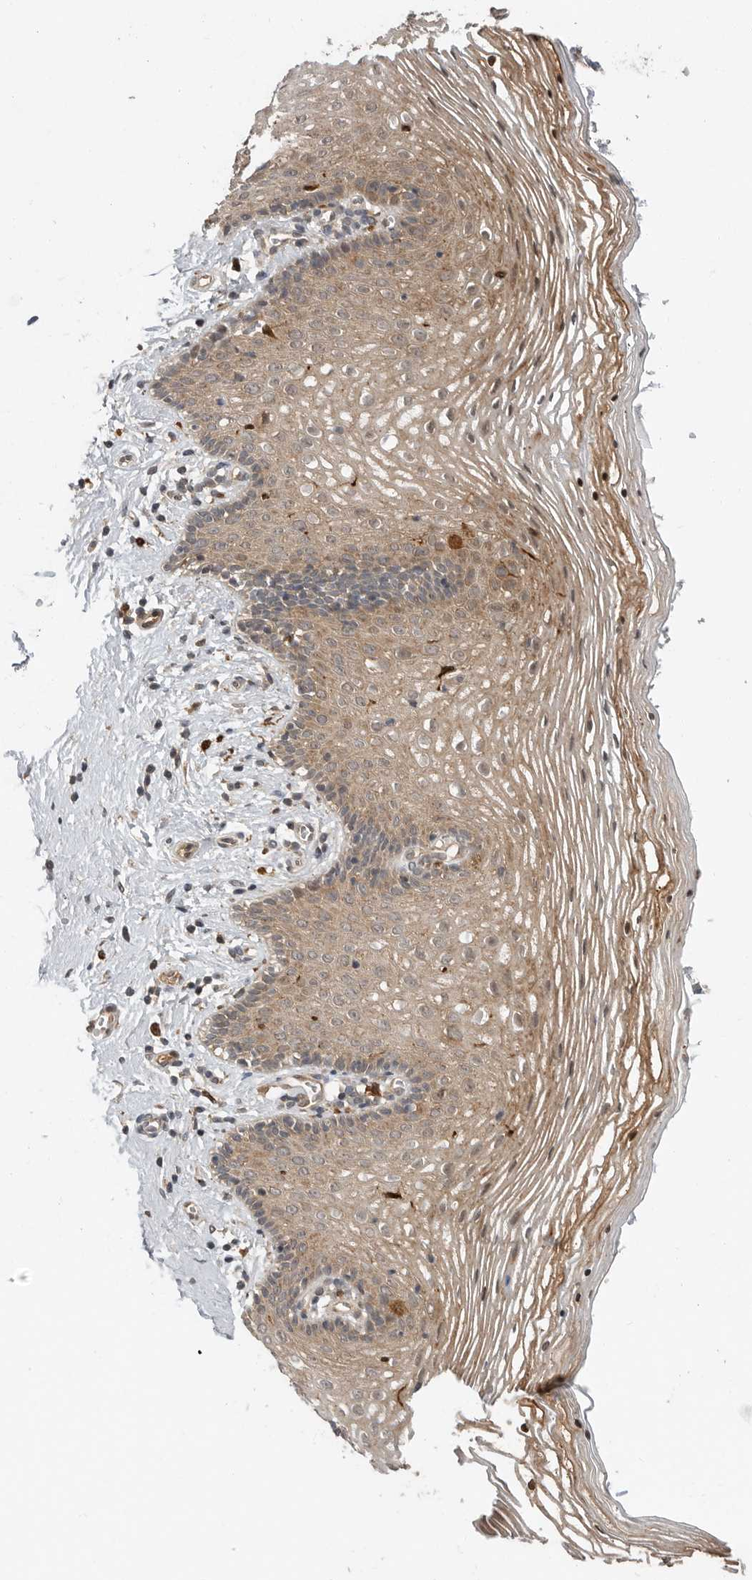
{"staining": {"intensity": "moderate", "quantity": ">75%", "location": "cytoplasmic/membranous,nuclear"}, "tissue": "vagina", "cell_type": "Squamous epithelial cells", "image_type": "normal", "snomed": [{"axis": "morphology", "description": "Normal tissue, NOS"}, {"axis": "topography", "description": "Vagina"}], "caption": "Squamous epithelial cells show medium levels of moderate cytoplasmic/membranous,nuclear expression in approximately >75% of cells in unremarkable vagina.", "gene": "OSBPL9", "patient": {"sex": "female", "age": 32}}